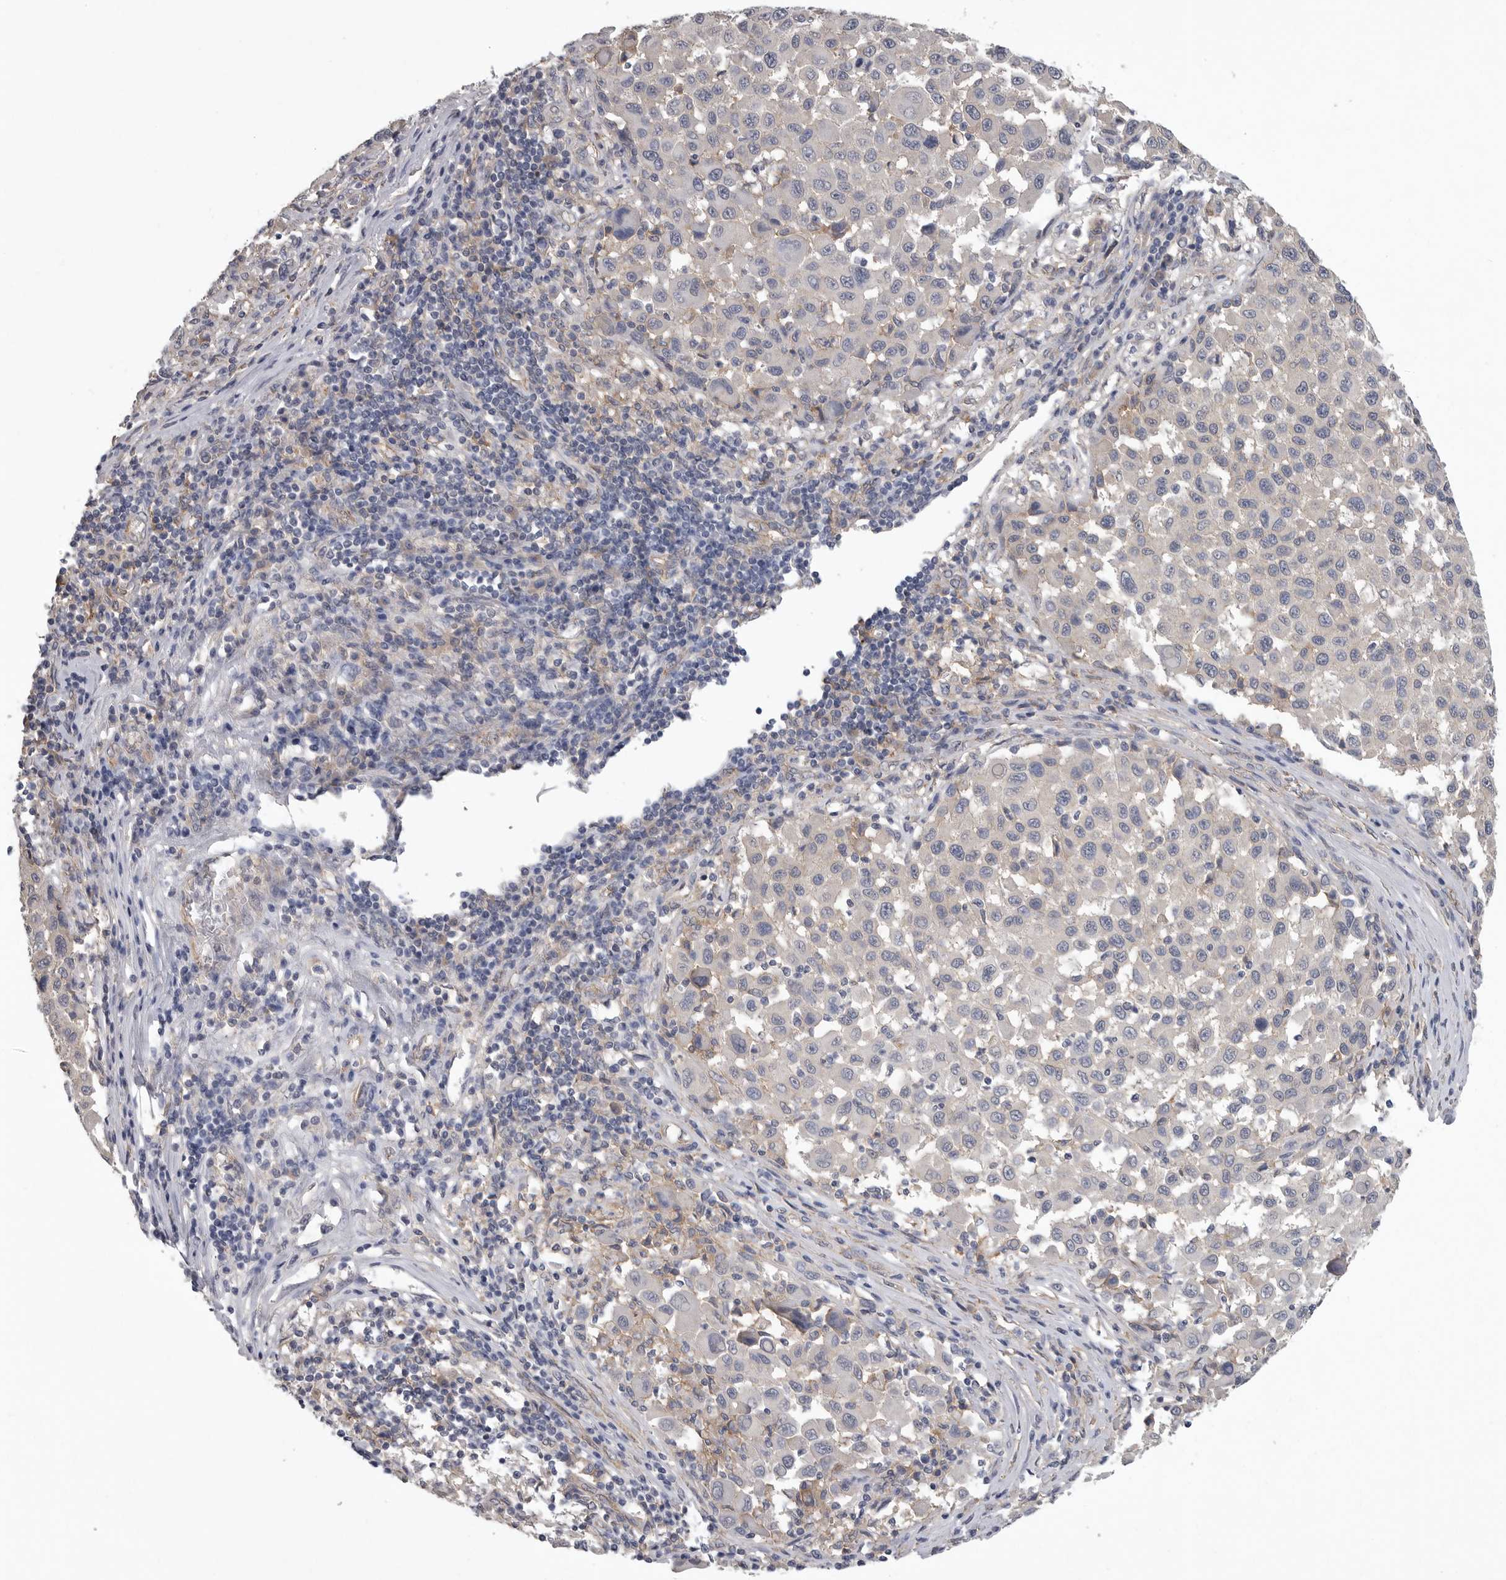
{"staining": {"intensity": "negative", "quantity": "none", "location": "none"}, "tissue": "melanoma", "cell_type": "Tumor cells", "image_type": "cancer", "snomed": [{"axis": "morphology", "description": "Malignant melanoma, Metastatic site"}, {"axis": "topography", "description": "Lymph node"}], "caption": "Immunohistochemical staining of human malignant melanoma (metastatic site) shows no significant staining in tumor cells.", "gene": "NECTIN2", "patient": {"sex": "male", "age": 61}}